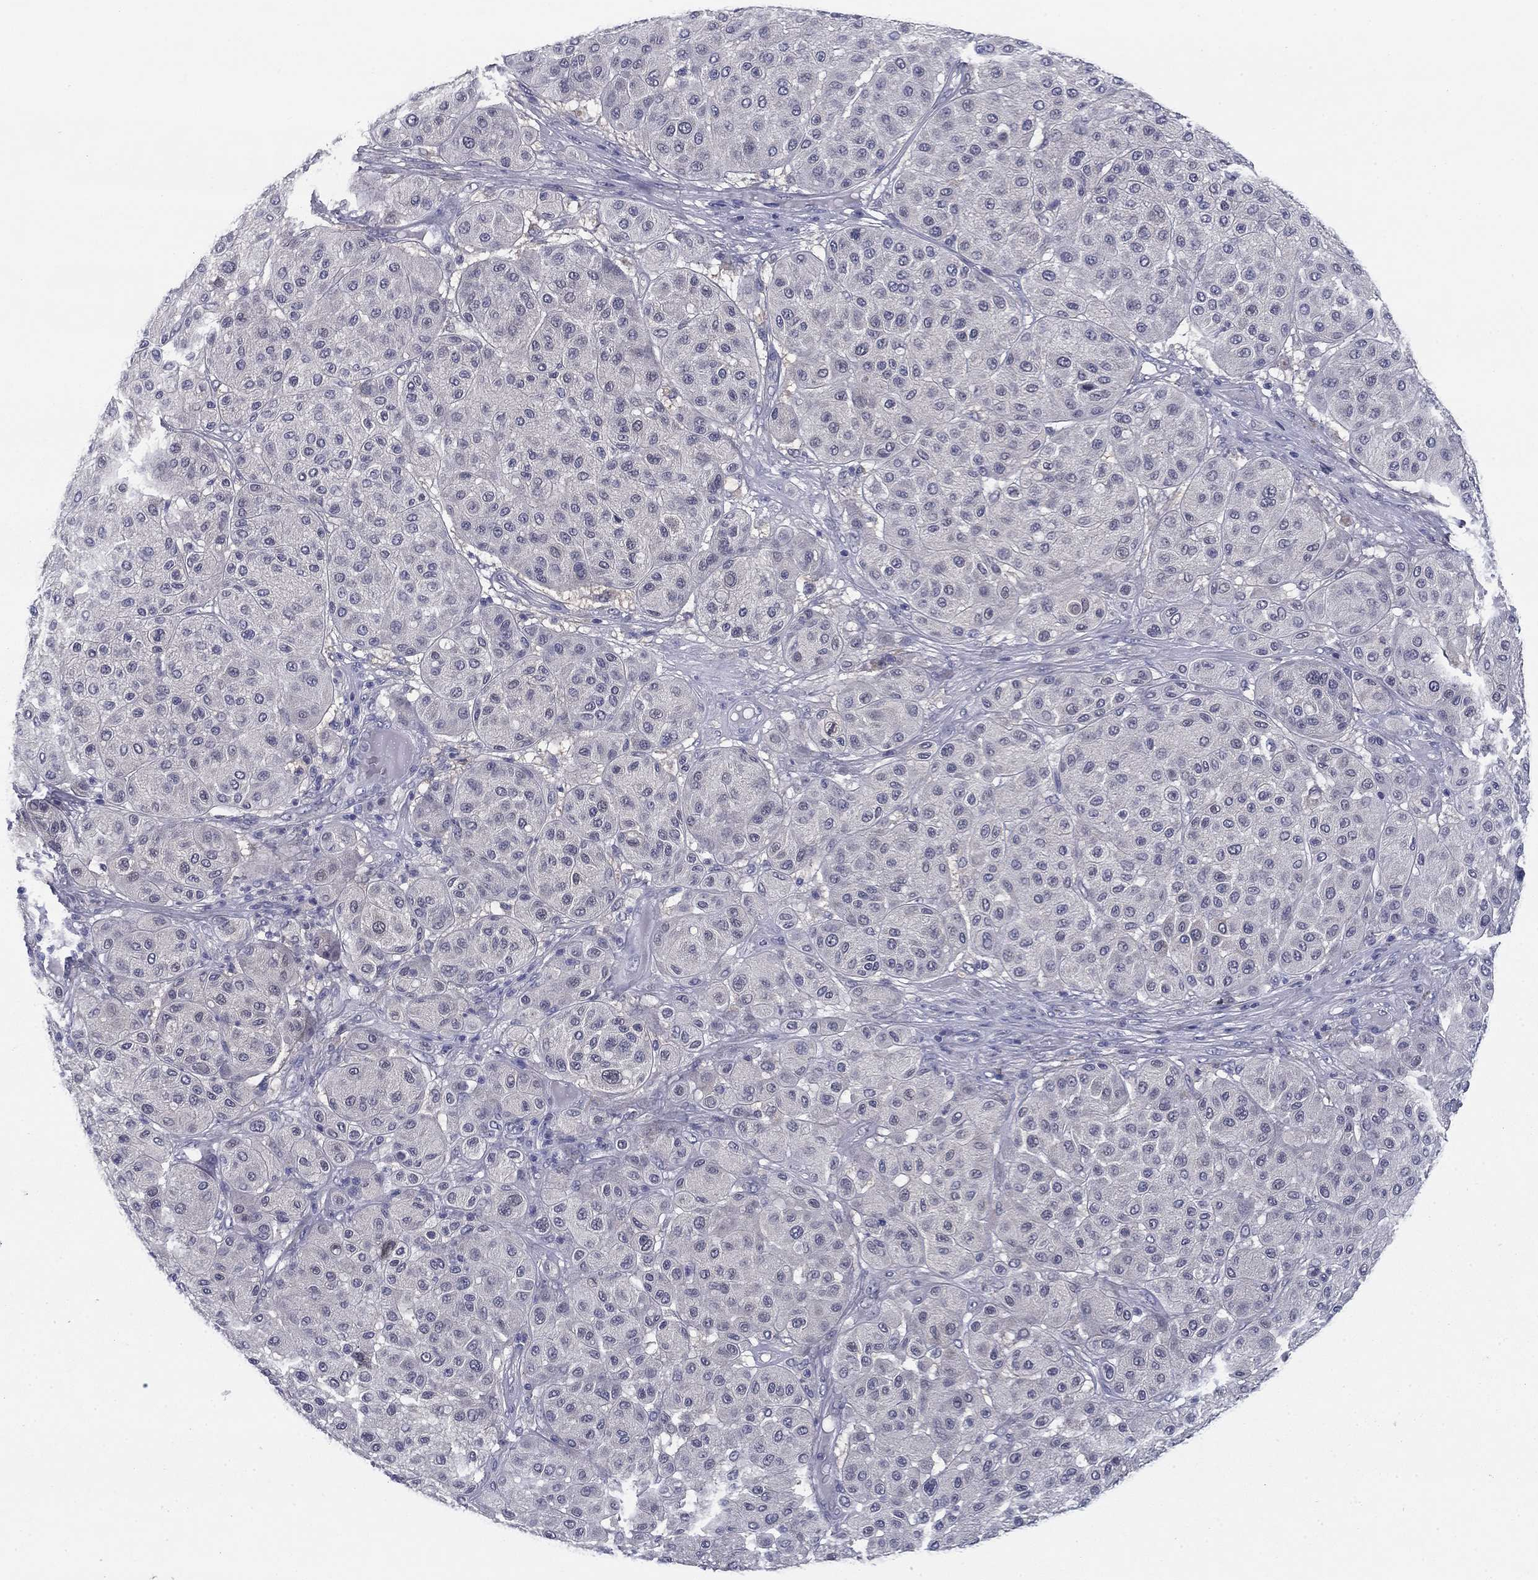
{"staining": {"intensity": "negative", "quantity": "none", "location": "none"}, "tissue": "melanoma", "cell_type": "Tumor cells", "image_type": "cancer", "snomed": [{"axis": "morphology", "description": "Malignant melanoma, Metastatic site"}, {"axis": "topography", "description": "Smooth muscle"}], "caption": "Malignant melanoma (metastatic site) was stained to show a protein in brown. There is no significant staining in tumor cells.", "gene": "REXO5", "patient": {"sex": "male", "age": 41}}